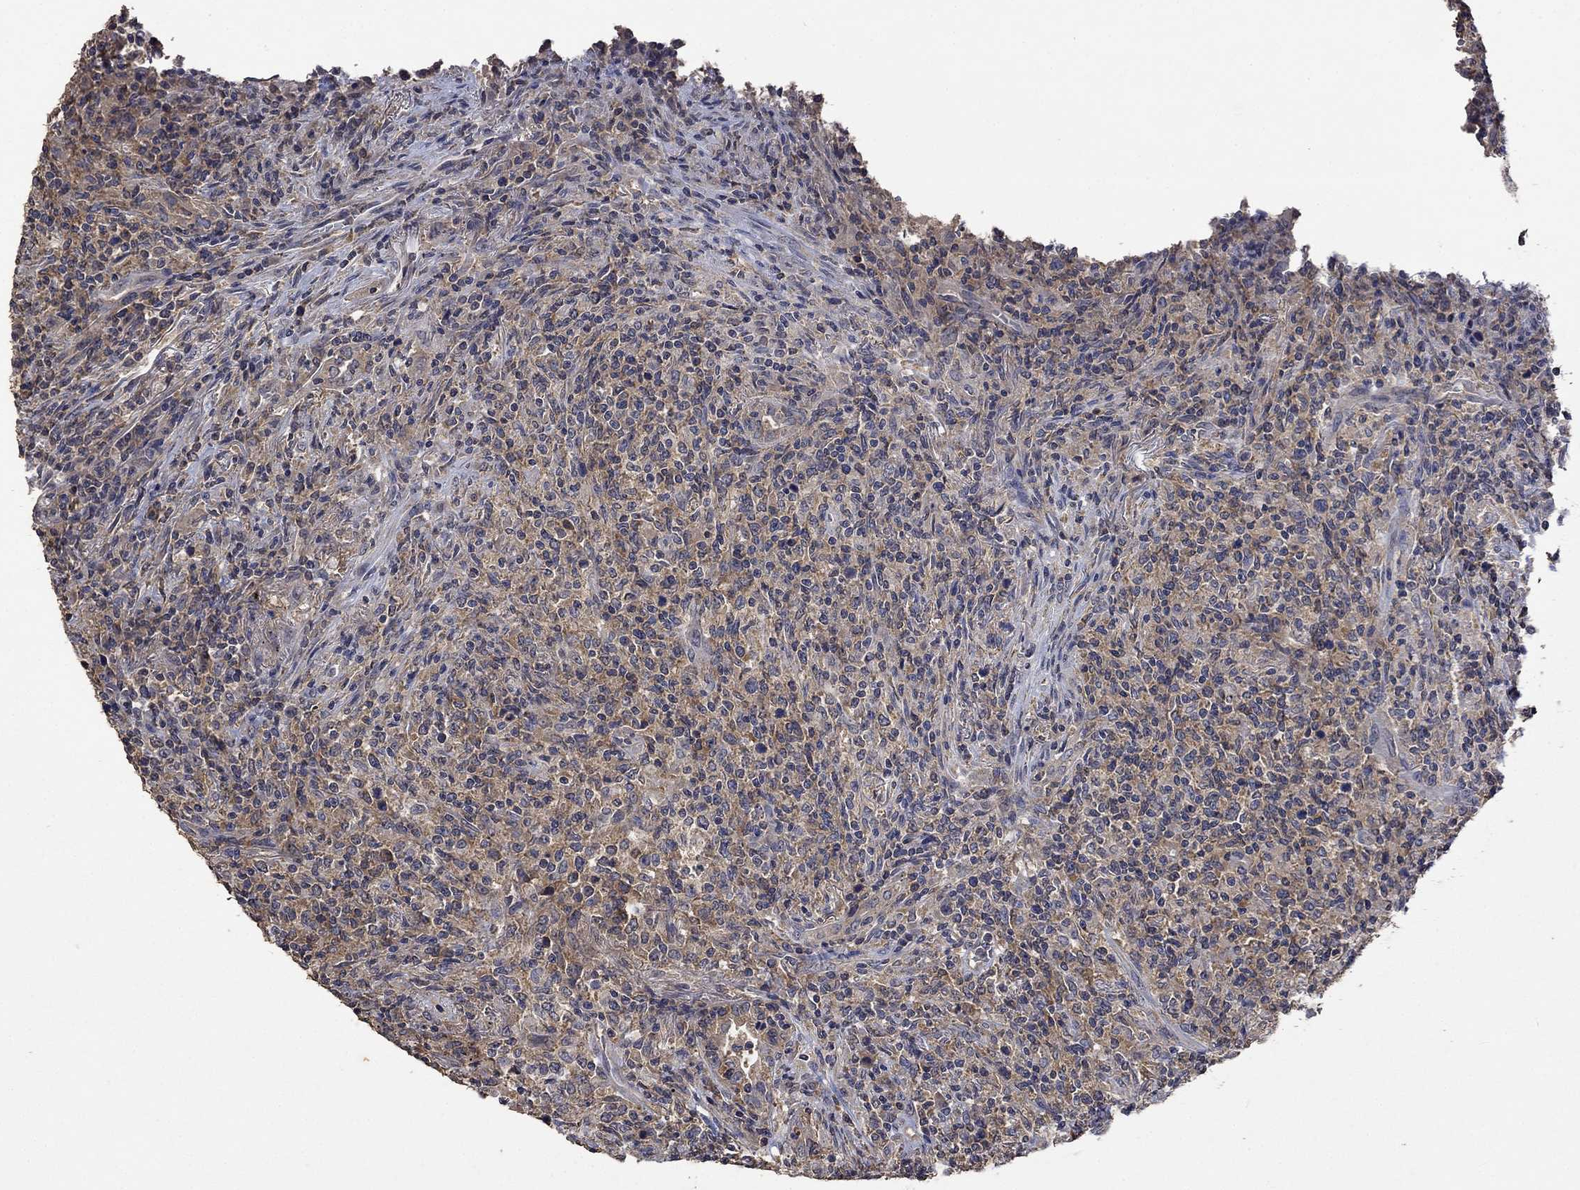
{"staining": {"intensity": "weak", "quantity": ">75%", "location": "cytoplasmic/membranous"}, "tissue": "lymphoma", "cell_type": "Tumor cells", "image_type": "cancer", "snomed": [{"axis": "morphology", "description": "Malignant lymphoma, non-Hodgkin's type, High grade"}, {"axis": "topography", "description": "Lung"}], "caption": "Immunohistochemistry (IHC) of malignant lymphoma, non-Hodgkin's type (high-grade) reveals low levels of weak cytoplasmic/membranous staining in about >75% of tumor cells.", "gene": "PTPN20", "patient": {"sex": "male", "age": 79}}